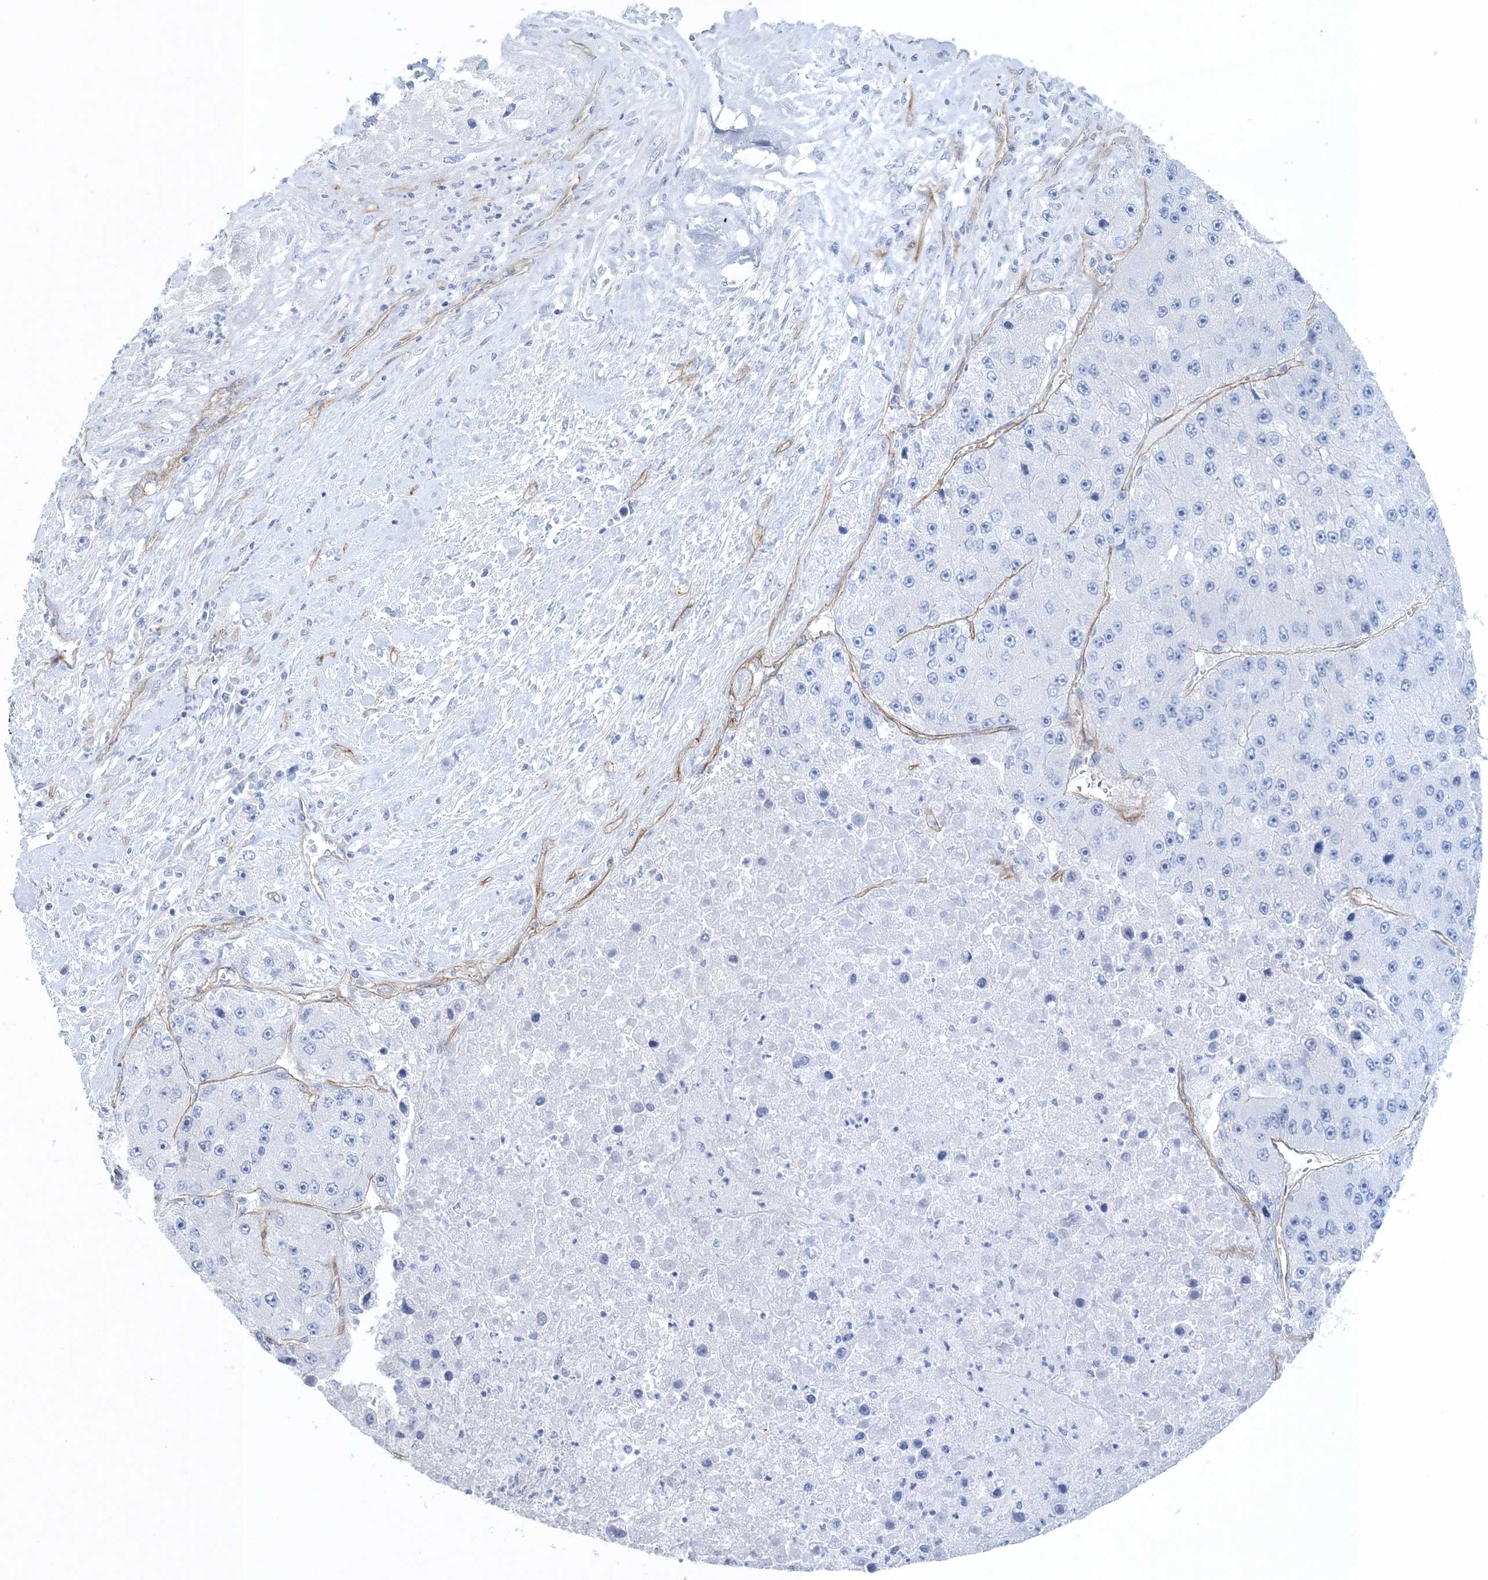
{"staining": {"intensity": "negative", "quantity": "none", "location": "none"}, "tissue": "liver cancer", "cell_type": "Tumor cells", "image_type": "cancer", "snomed": [{"axis": "morphology", "description": "Carcinoma, Hepatocellular, NOS"}, {"axis": "topography", "description": "Liver"}], "caption": "High magnification brightfield microscopy of liver hepatocellular carcinoma stained with DAB (3,3'-diaminobenzidine) (brown) and counterstained with hematoxylin (blue): tumor cells show no significant expression.", "gene": "SHANK1", "patient": {"sex": "female", "age": 73}}